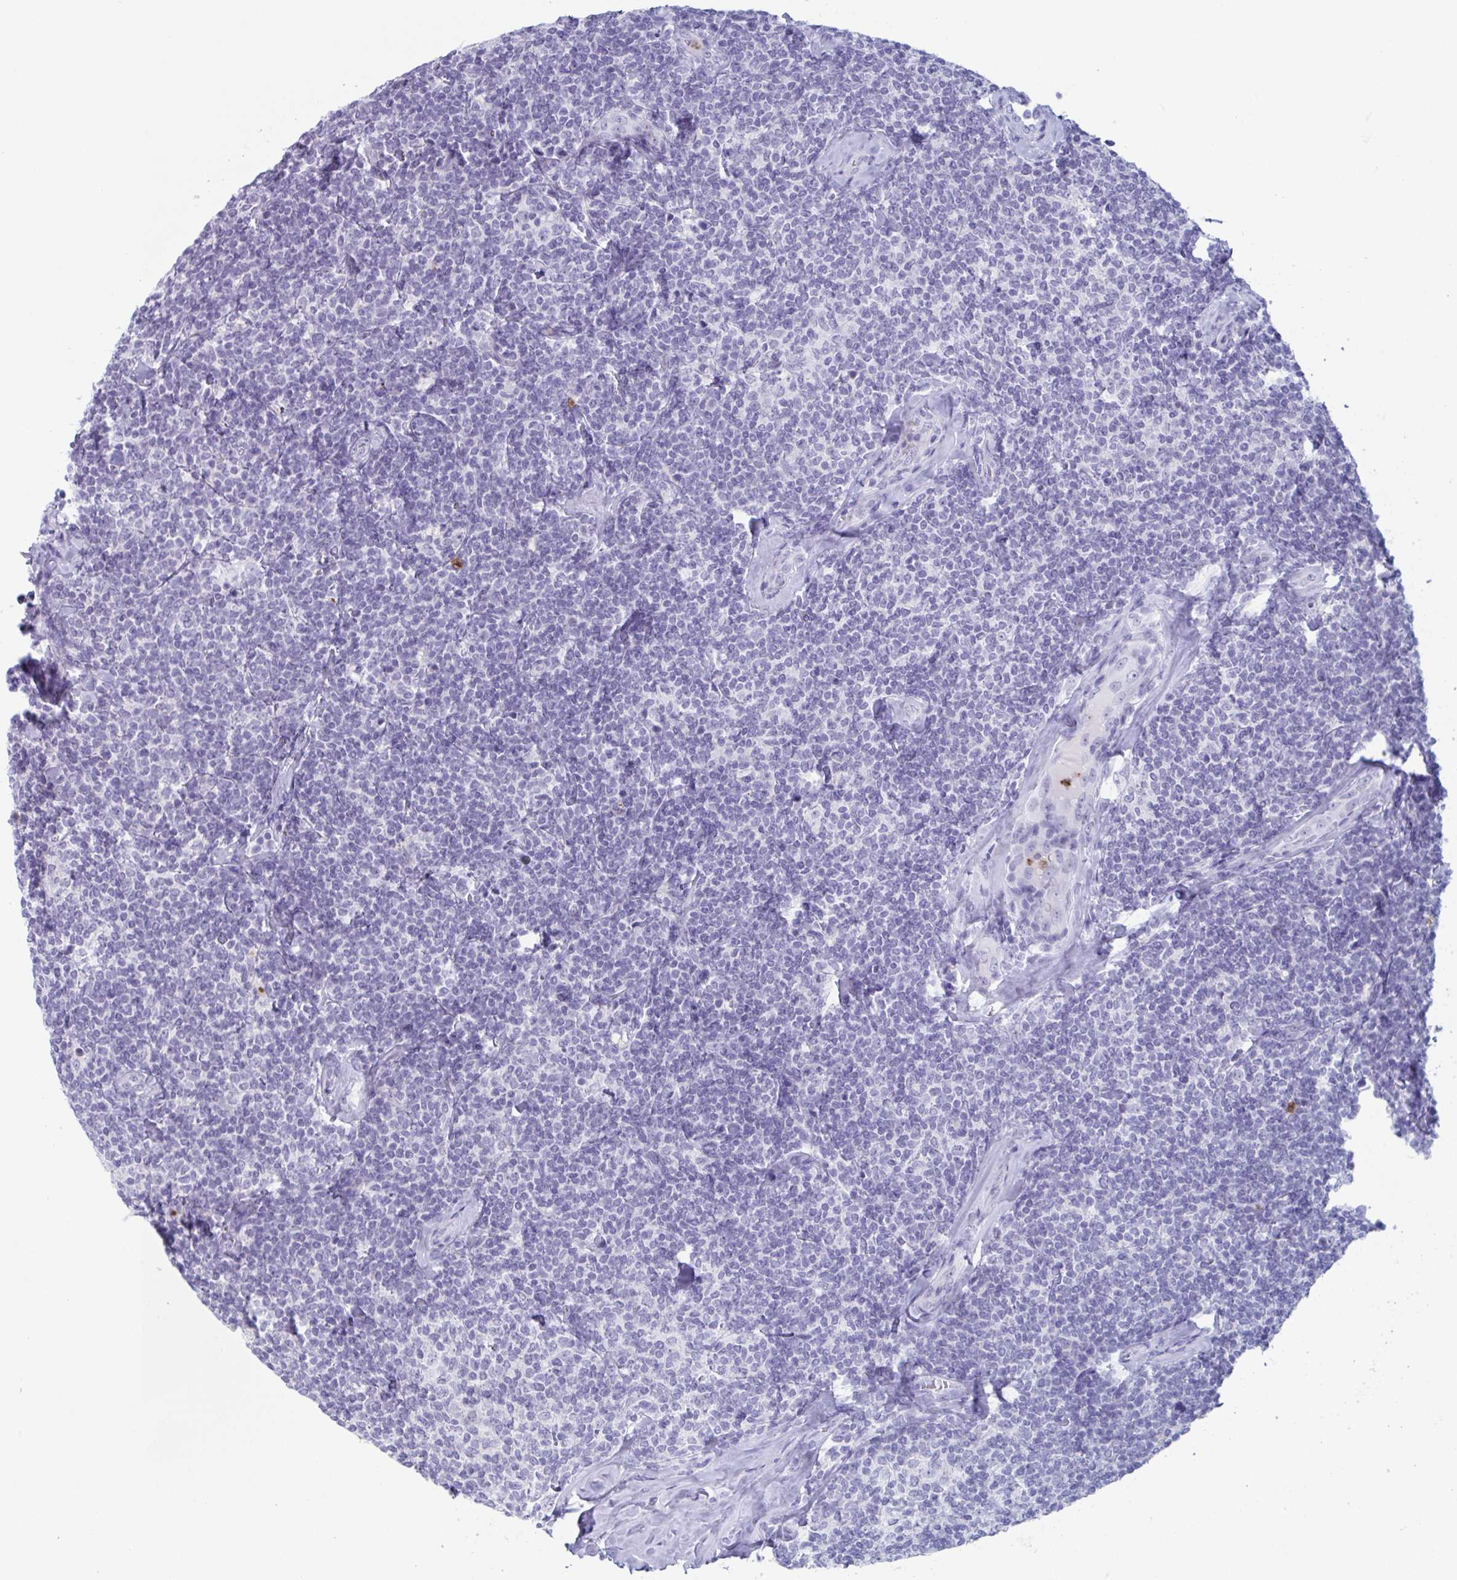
{"staining": {"intensity": "negative", "quantity": "none", "location": "none"}, "tissue": "lymphoma", "cell_type": "Tumor cells", "image_type": "cancer", "snomed": [{"axis": "morphology", "description": "Malignant lymphoma, non-Hodgkin's type, Low grade"}, {"axis": "topography", "description": "Lymph node"}], "caption": "Low-grade malignant lymphoma, non-Hodgkin's type was stained to show a protein in brown. There is no significant expression in tumor cells.", "gene": "CYP4F11", "patient": {"sex": "female", "age": 56}}